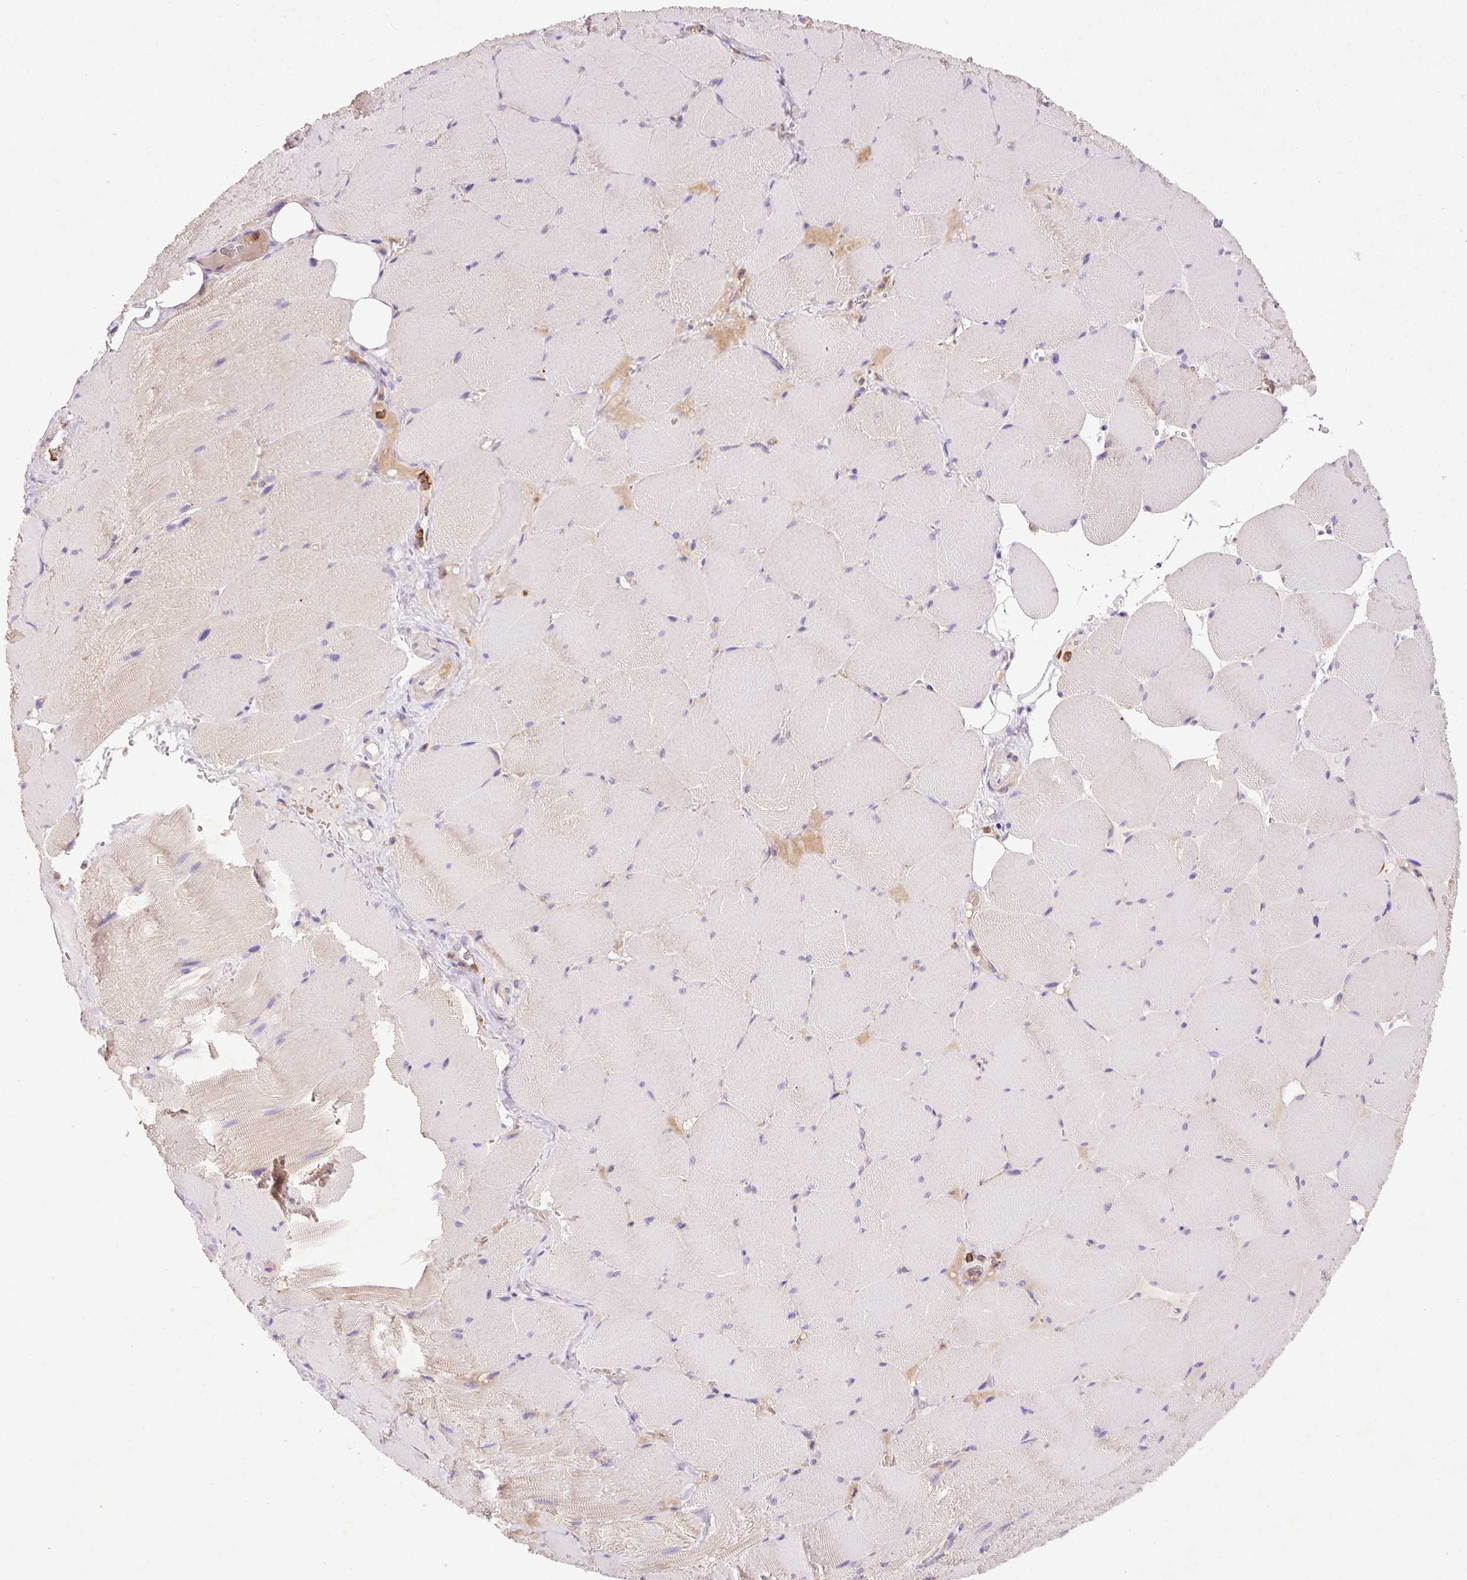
{"staining": {"intensity": "weak", "quantity": "25%-75%", "location": "cytoplasmic/membranous"}, "tissue": "skeletal muscle", "cell_type": "Myocytes", "image_type": "normal", "snomed": [{"axis": "morphology", "description": "Normal tissue, NOS"}, {"axis": "topography", "description": "Skeletal muscle"}, {"axis": "topography", "description": "Head-Neck"}], "caption": "Immunohistochemical staining of benign skeletal muscle shows 25%-75% levels of weak cytoplasmic/membranous protein expression in about 25%-75% of myocytes. Nuclei are stained in blue.", "gene": "IMMT", "patient": {"sex": "male", "age": 66}}